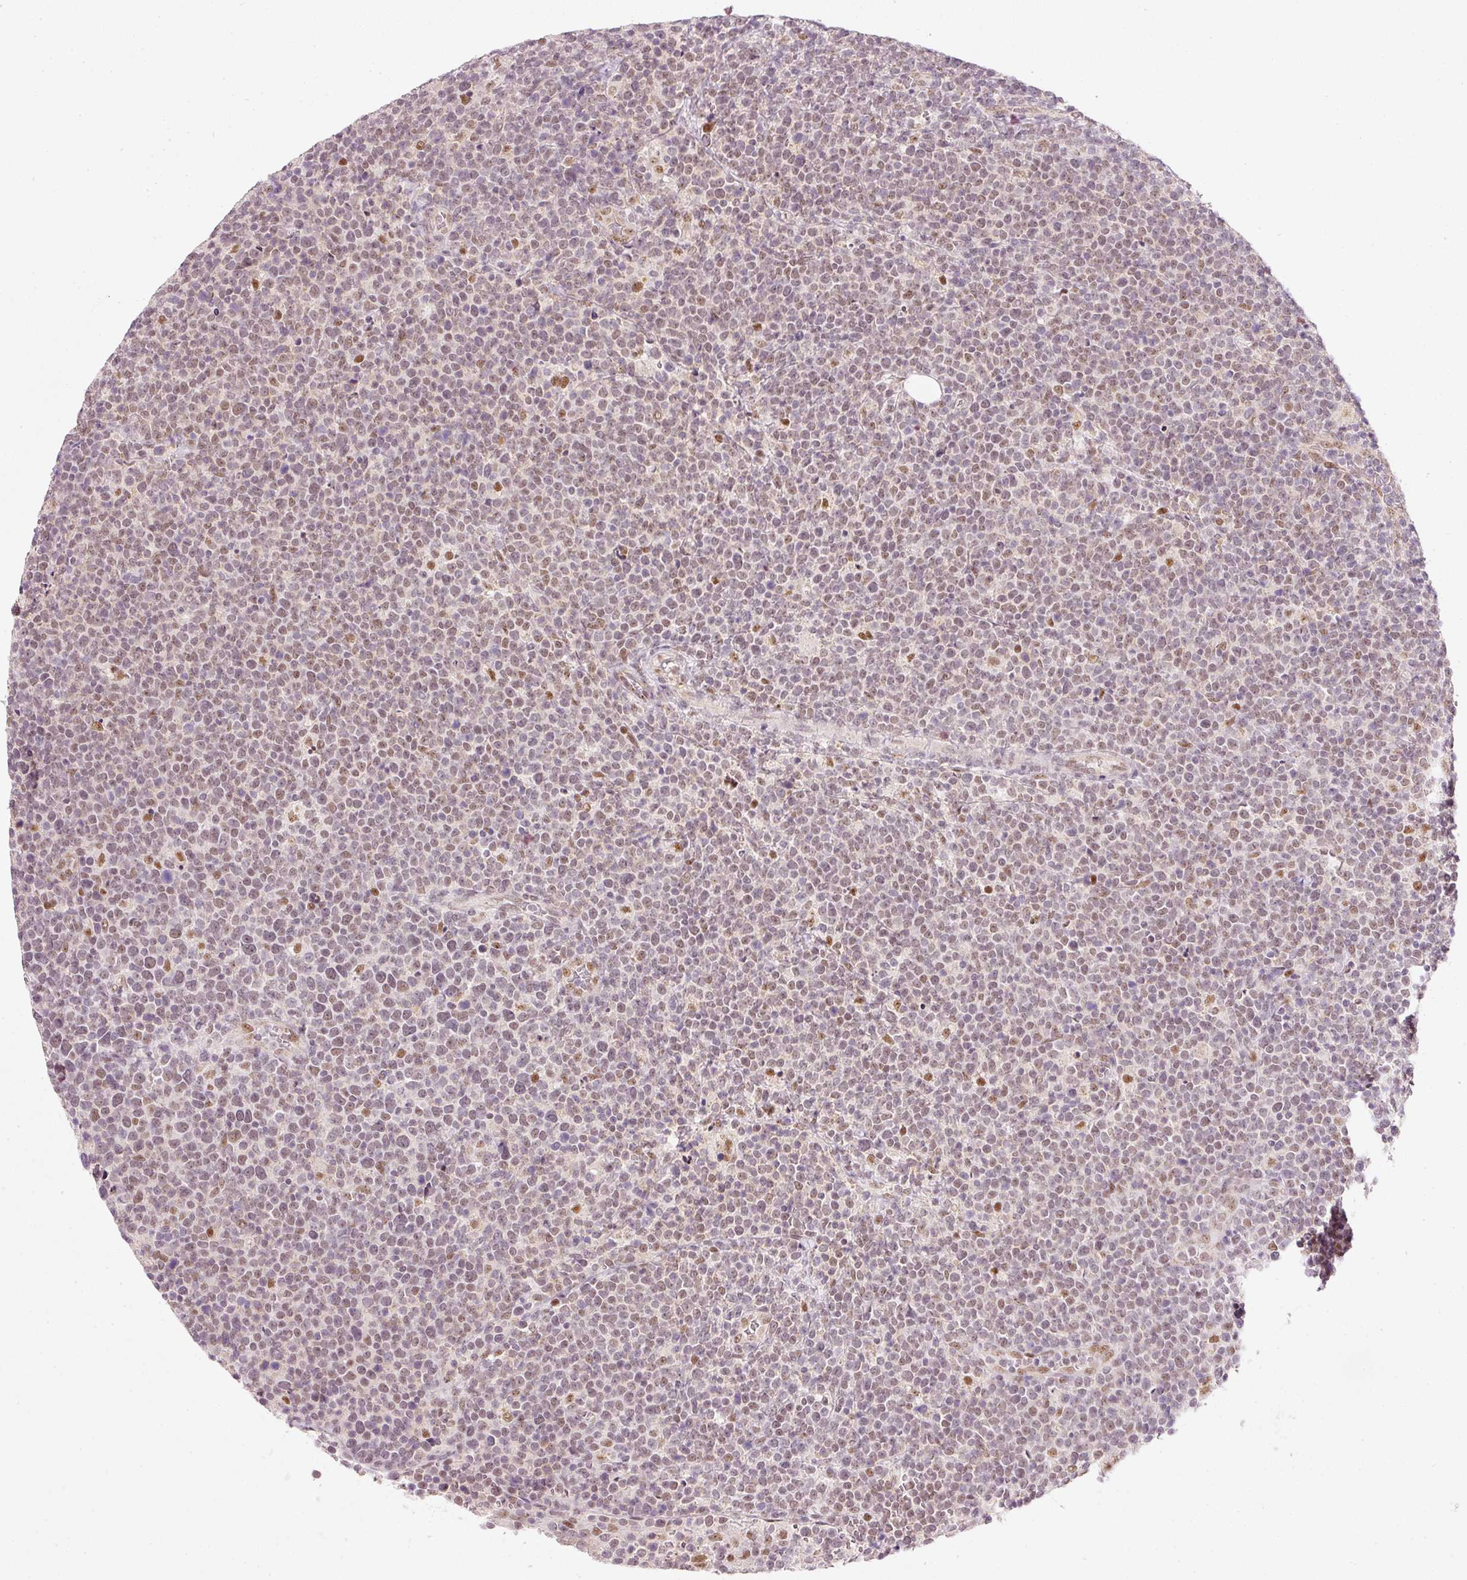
{"staining": {"intensity": "weak", "quantity": "25%-75%", "location": "nuclear"}, "tissue": "lymphoma", "cell_type": "Tumor cells", "image_type": "cancer", "snomed": [{"axis": "morphology", "description": "Malignant lymphoma, non-Hodgkin's type, High grade"}, {"axis": "topography", "description": "Lymph node"}], "caption": "Immunohistochemical staining of human lymphoma exhibits low levels of weak nuclear protein staining in approximately 25%-75% of tumor cells.", "gene": "FSTL3", "patient": {"sex": "male", "age": 61}}